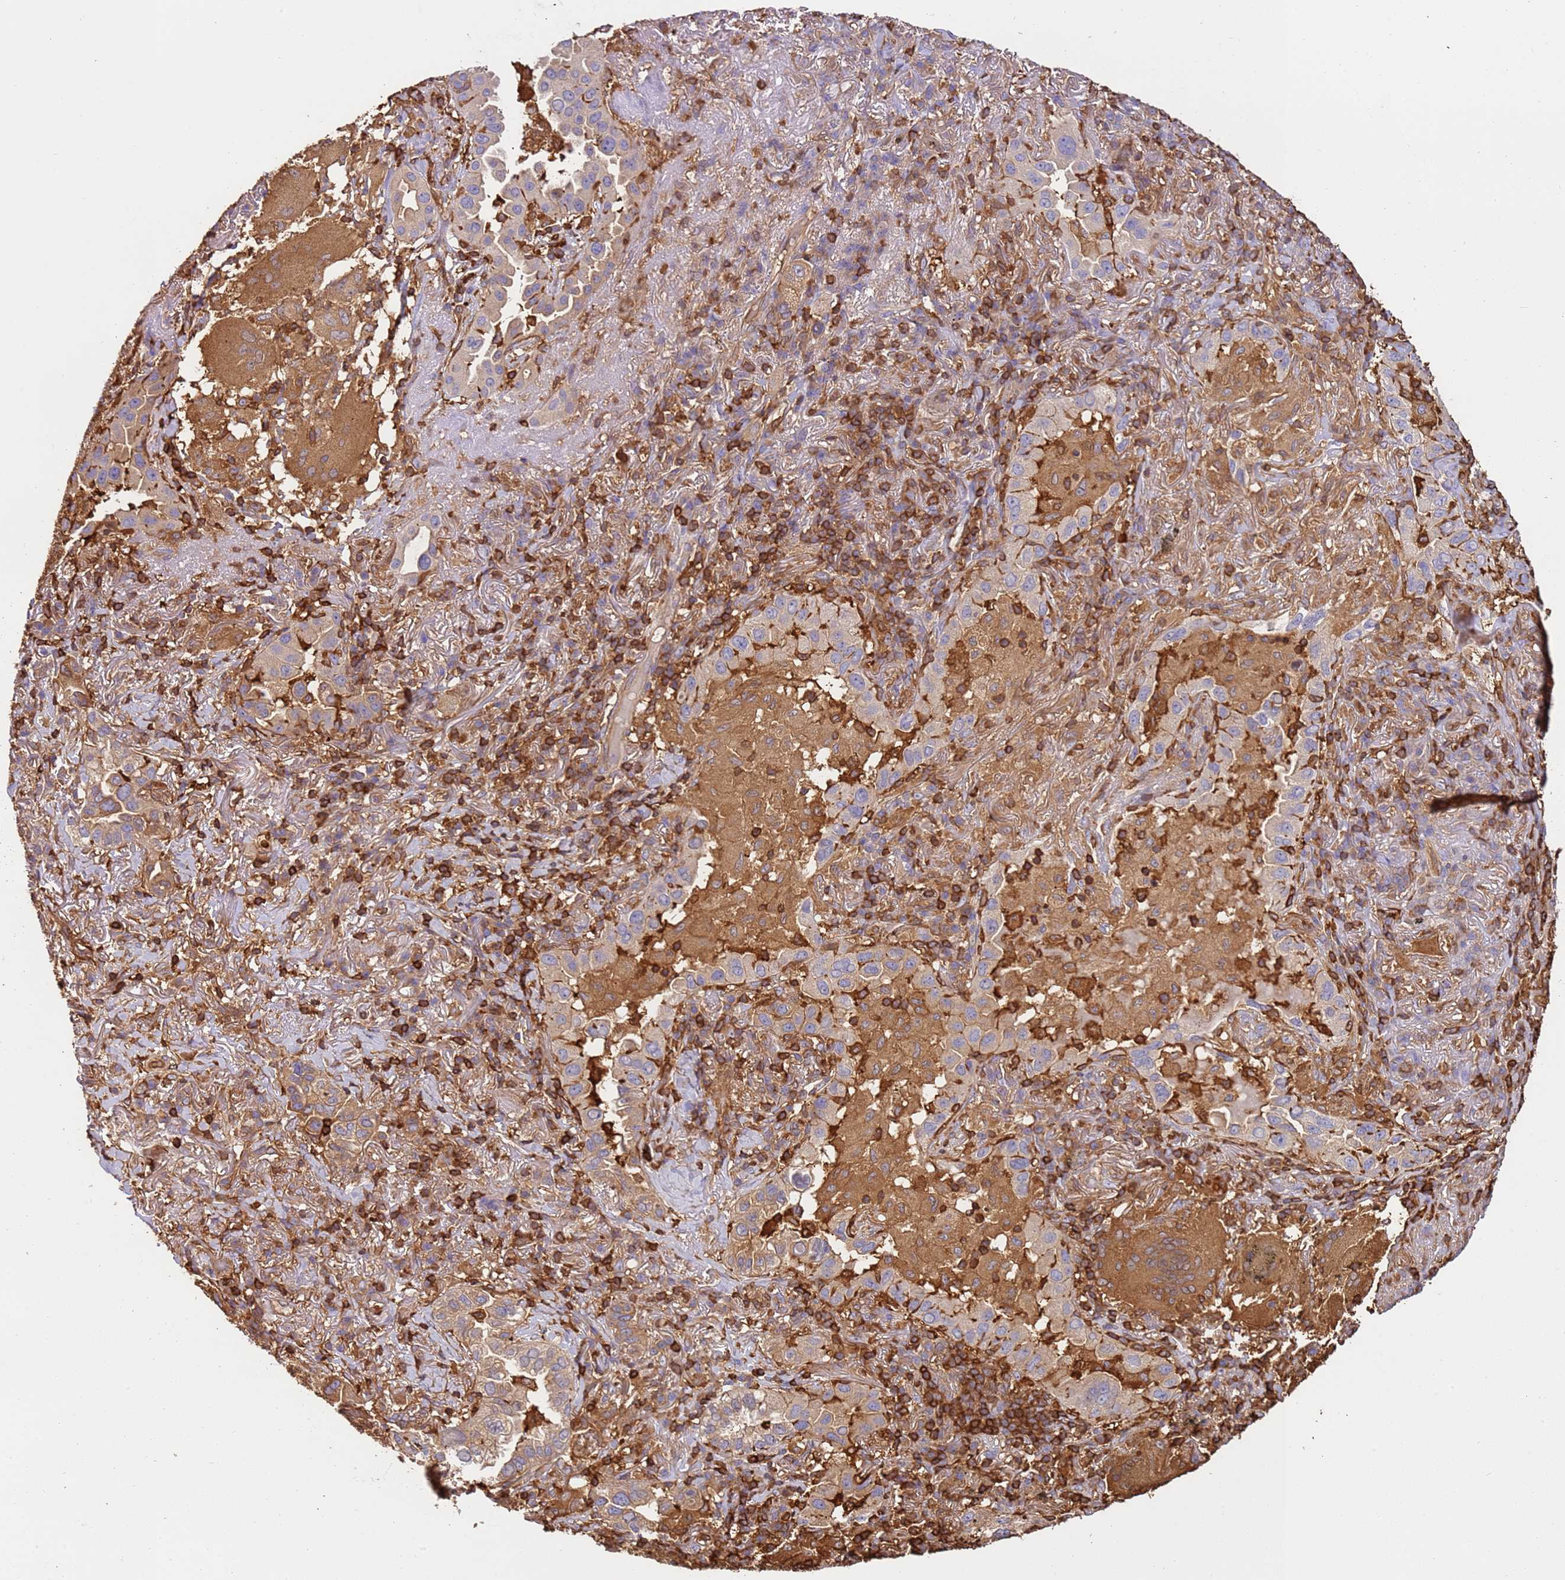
{"staining": {"intensity": "moderate", "quantity": "<25%", "location": "cytoplasmic/membranous"}, "tissue": "lung cancer", "cell_type": "Tumor cells", "image_type": "cancer", "snomed": [{"axis": "morphology", "description": "Adenocarcinoma, NOS"}, {"axis": "topography", "description": "Lung"}], "caption": "Lung adenocarcinoma stained with a protein marker demonstrates moderate staining in tumor cells.", "gene": "OR6P1", "patient": {"sex": "female", "age": 69}}